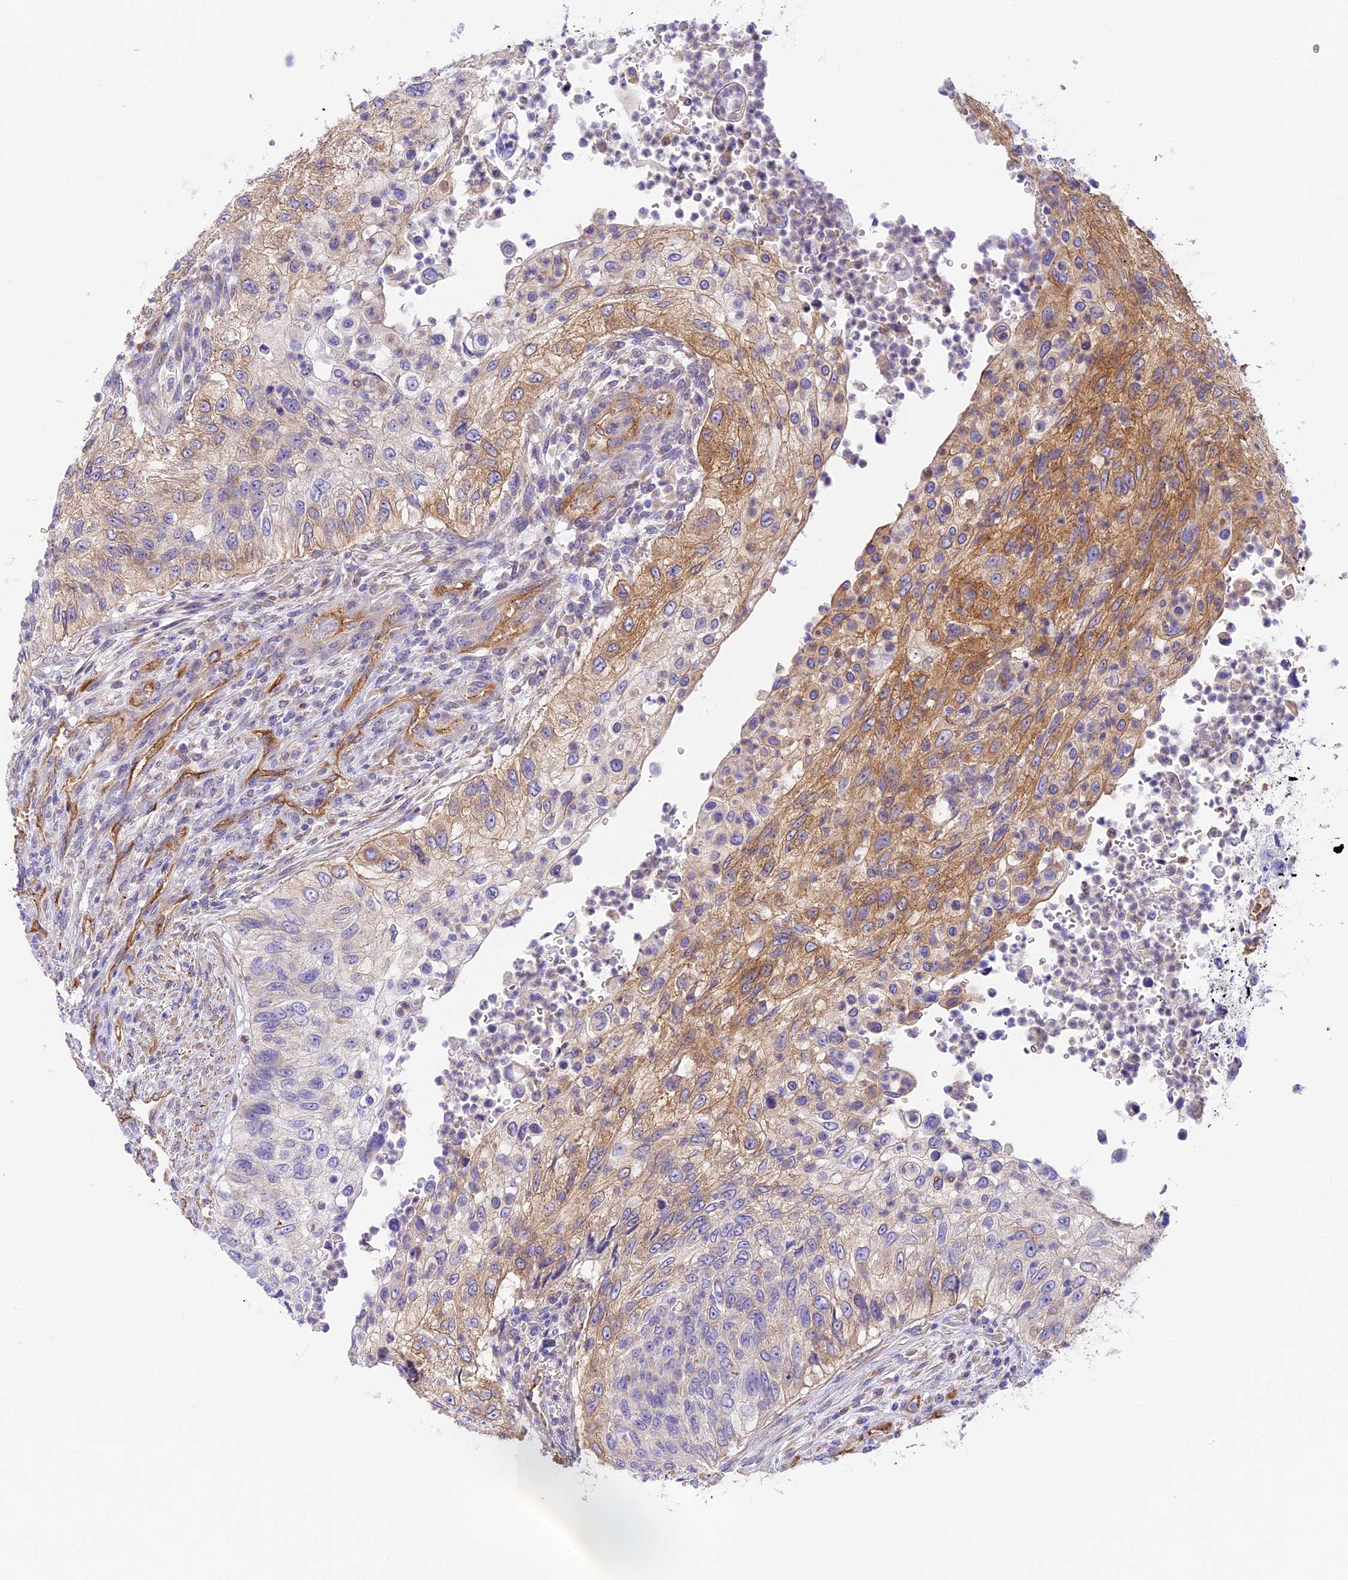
{"staining": {"intensity": "moderate", "quantity": "25%-75%", "location": "cytoplasmic/membranous"}, "tissue": "urothelial cancer", "cell_type": "Tumor cells", "image_type": "cancer", "snomed": [{"axis": "morphology", "description": "Urothelial carcinoma, High grade"}, {"axis": "topography", "description": "Urinary bladder"}], "caption": "Immunohistochemistry histopathology image of neoplastic tissue: human high-grade urothelial carcinoma stained using immunohistochemistry (IHC) shows medium levels of moderate protein expression localized specifically in the cytoplasmic/membranous of tumor cells, appearing as a cytoplasmic/membranous brown color.", "gene": "HOMER3", "patient": {"sex": "female", "age": 60}}